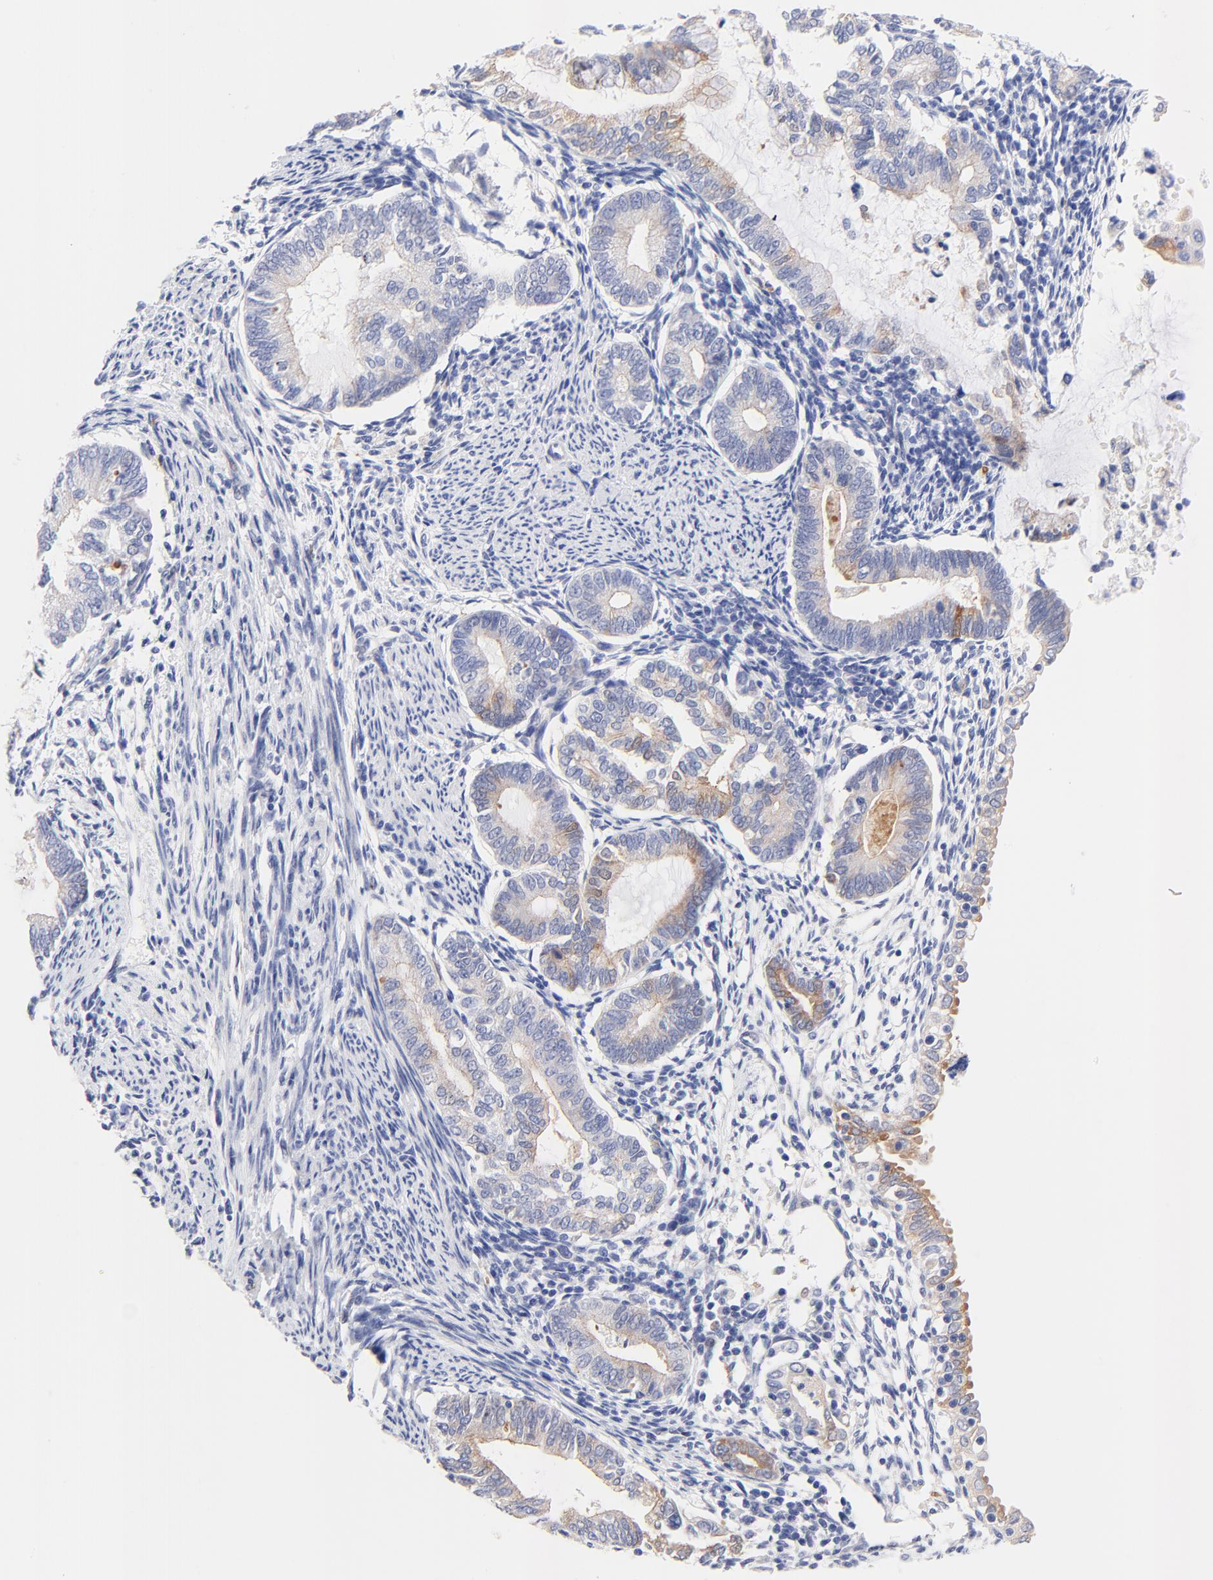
{"staining": {"intensity": "strong", "quantity": "<25%", "location": "cytoplasmic/membranous"}, "tissue": "endometrial cancer", "cell_type": "Tumor cells", "image_type": "cancer", "snomed": [{"axis": "morphology", "description": "Adenocarcinoma, NOS"}, {"axis": "topography", "description": "Endometrium"}], "caption": "A brown stain labels strong cytoplasmic/membranous positivity of a protein in adenocarcinoma (endometrial) tumor cells. (IHC, brightfield microscopy, high magnification).", "gene": "FAM117B", "patient": {"sex": "female", "age": 63}}